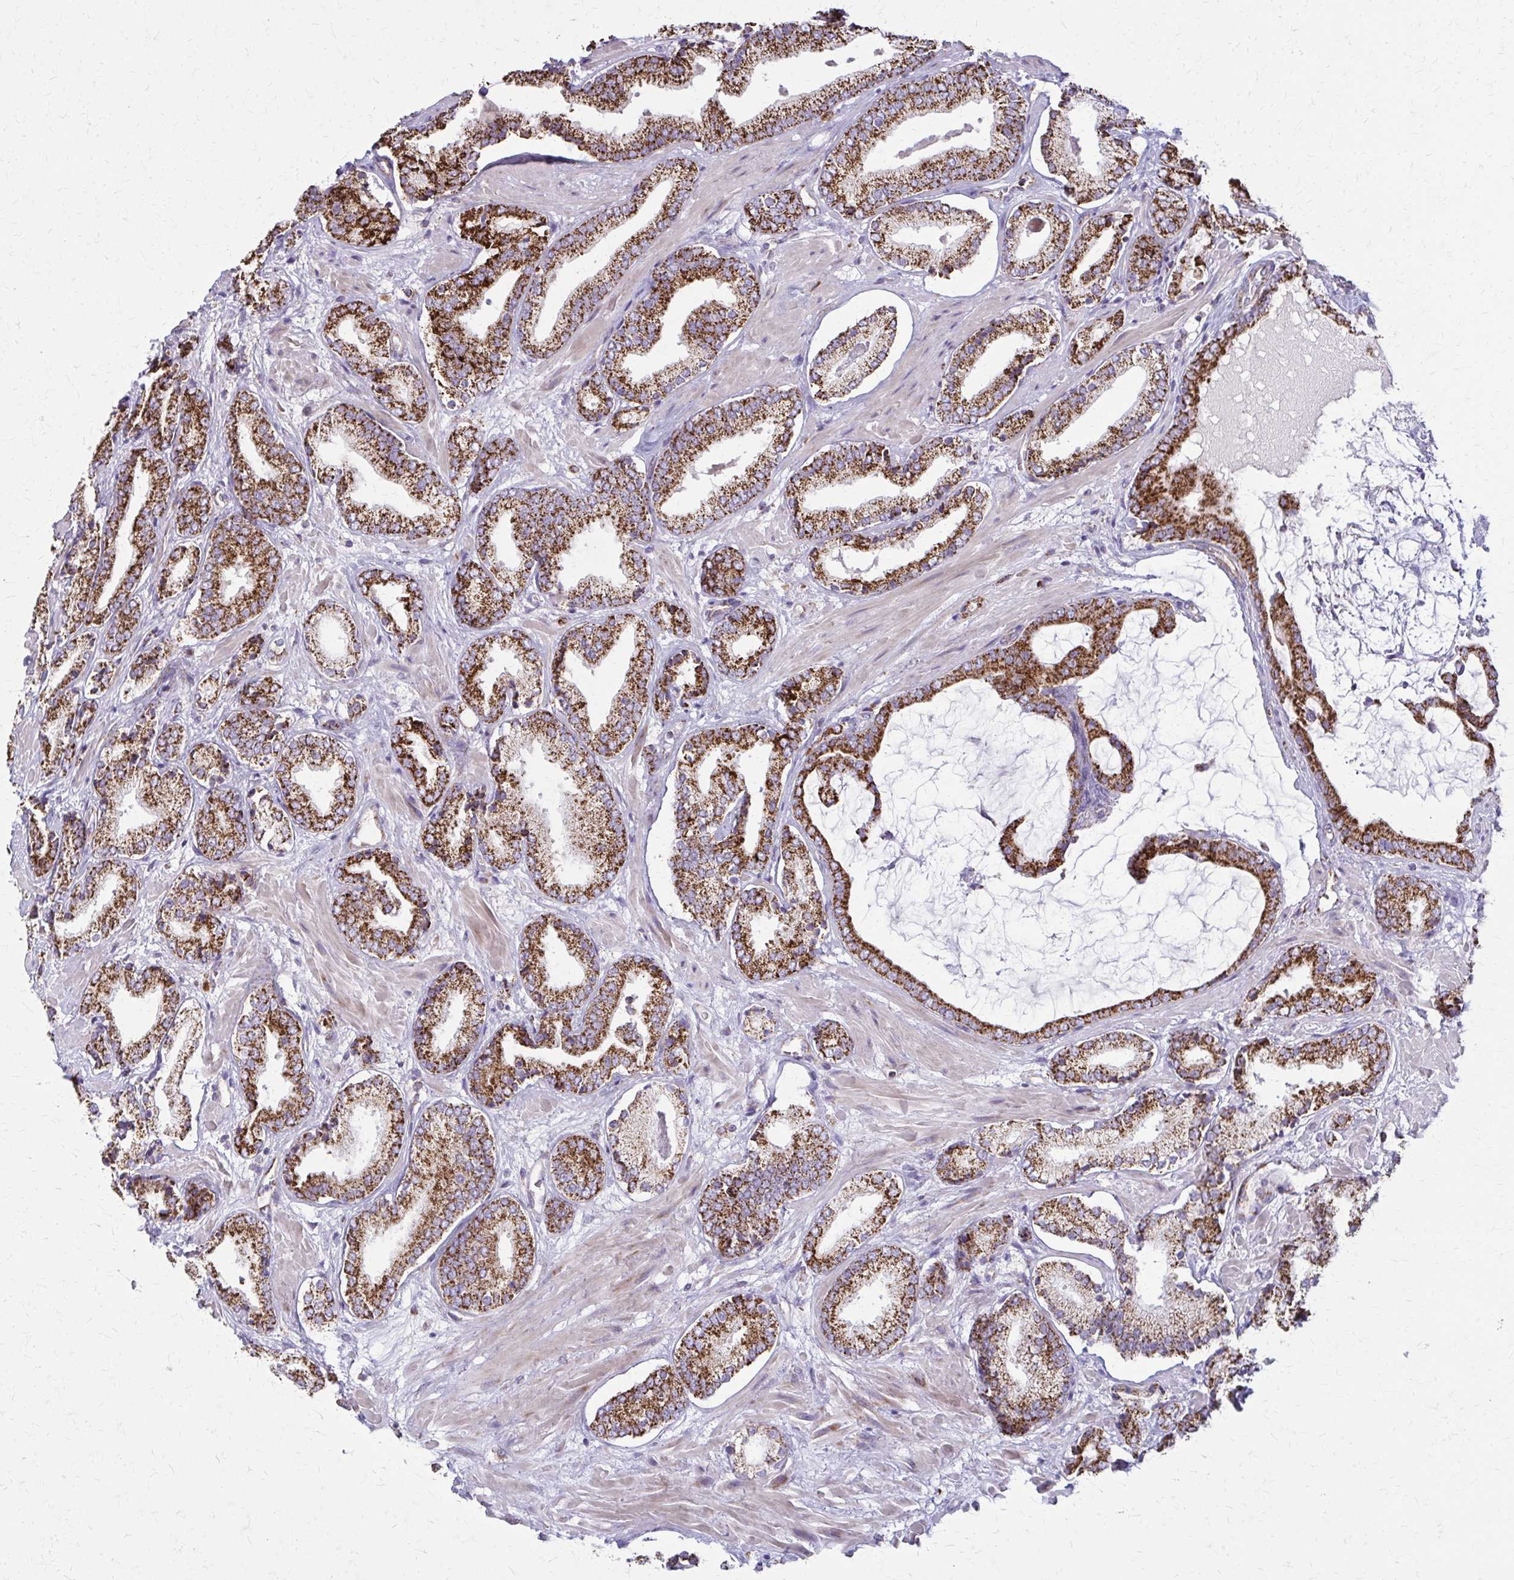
{"staining": {"intensity": "strong", "quantity": ">75%", "location": "cytoplasmic/membranous"}, "tissue": "prostate cancer", "cell_type": "Tumor cells", "image_type": "cancer", "snomed": [{"axis": "morphology", "description": "Adenocarcinoma, High grade"}, {"axis": "topography", "description": "Prostate"}], "caption": "Immunohistochemical staining of human prostate high-grade adenocarcinoma demonstrates high levels of strong cytoplasmic/membranous expression in about >75% of tumor cells.", "gene": "TVP23A", "patient": {"sex": "male", "age": 56}}